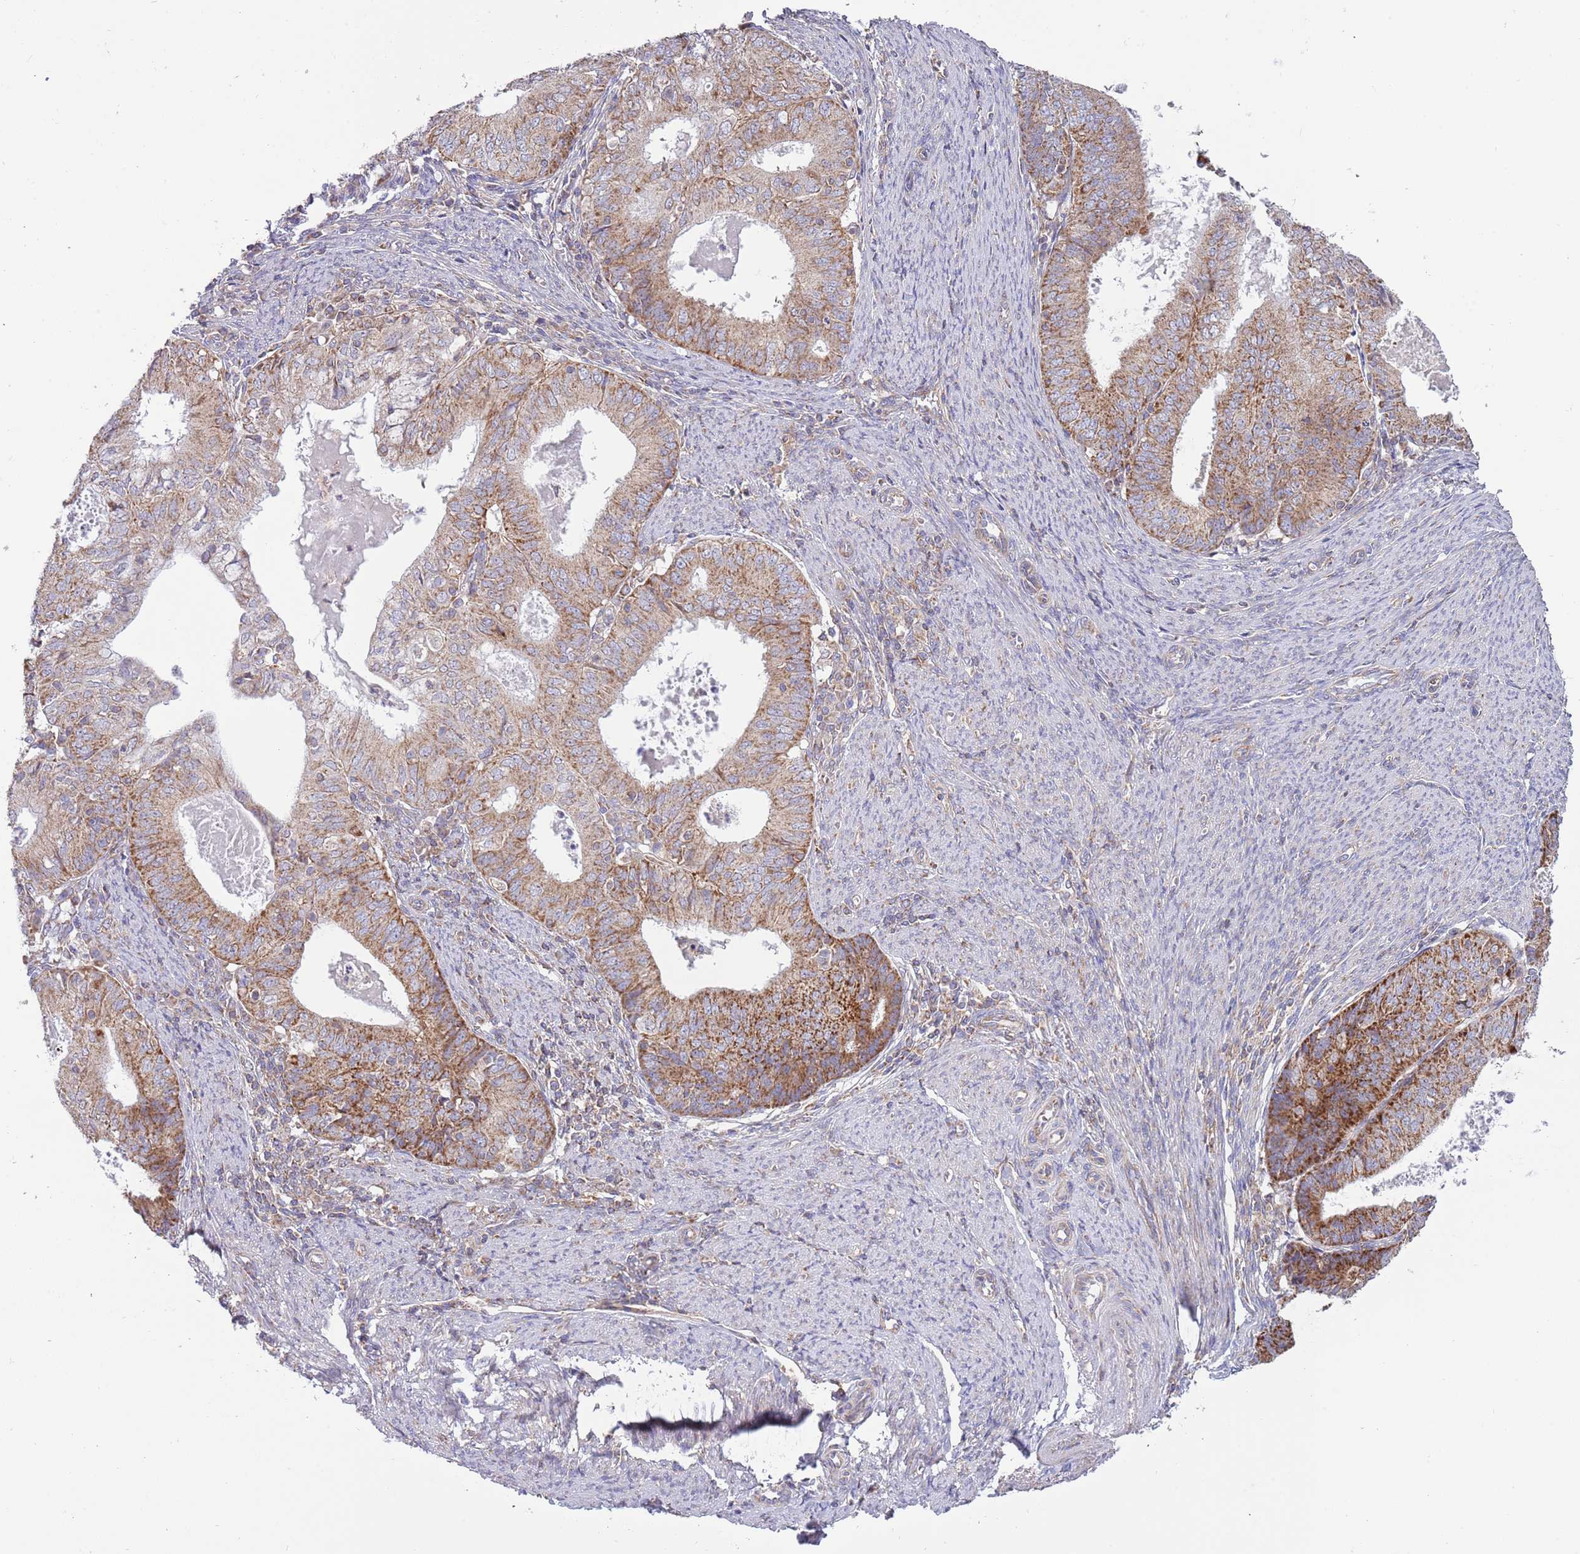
{"staining": {"intensity": "moderate", "quantity": ">75%", "location": "cytoplasmic/membranous"}, "tissue": "endometrial cancer", "cell_type": "Tumor cells", "image_type": "cancer", "snomed": [{"axis": "morphology", "description": "Adenocarcinoma, NOS"}, {"axis": "topography", "description": "Endometrium"}], "caption": "Immunohistochemistry image of neoplastic tissue: endometrial adenocarcinoma stained using IHC demonstrates medium levels of moderate protein expression localized specifically in the cytoplasmic/membranous of tumor cells, appearing as a cytoplasmic/membranous brown color.", "gene": "IRS4", "patient": {"sex": "female", "age": 57}}